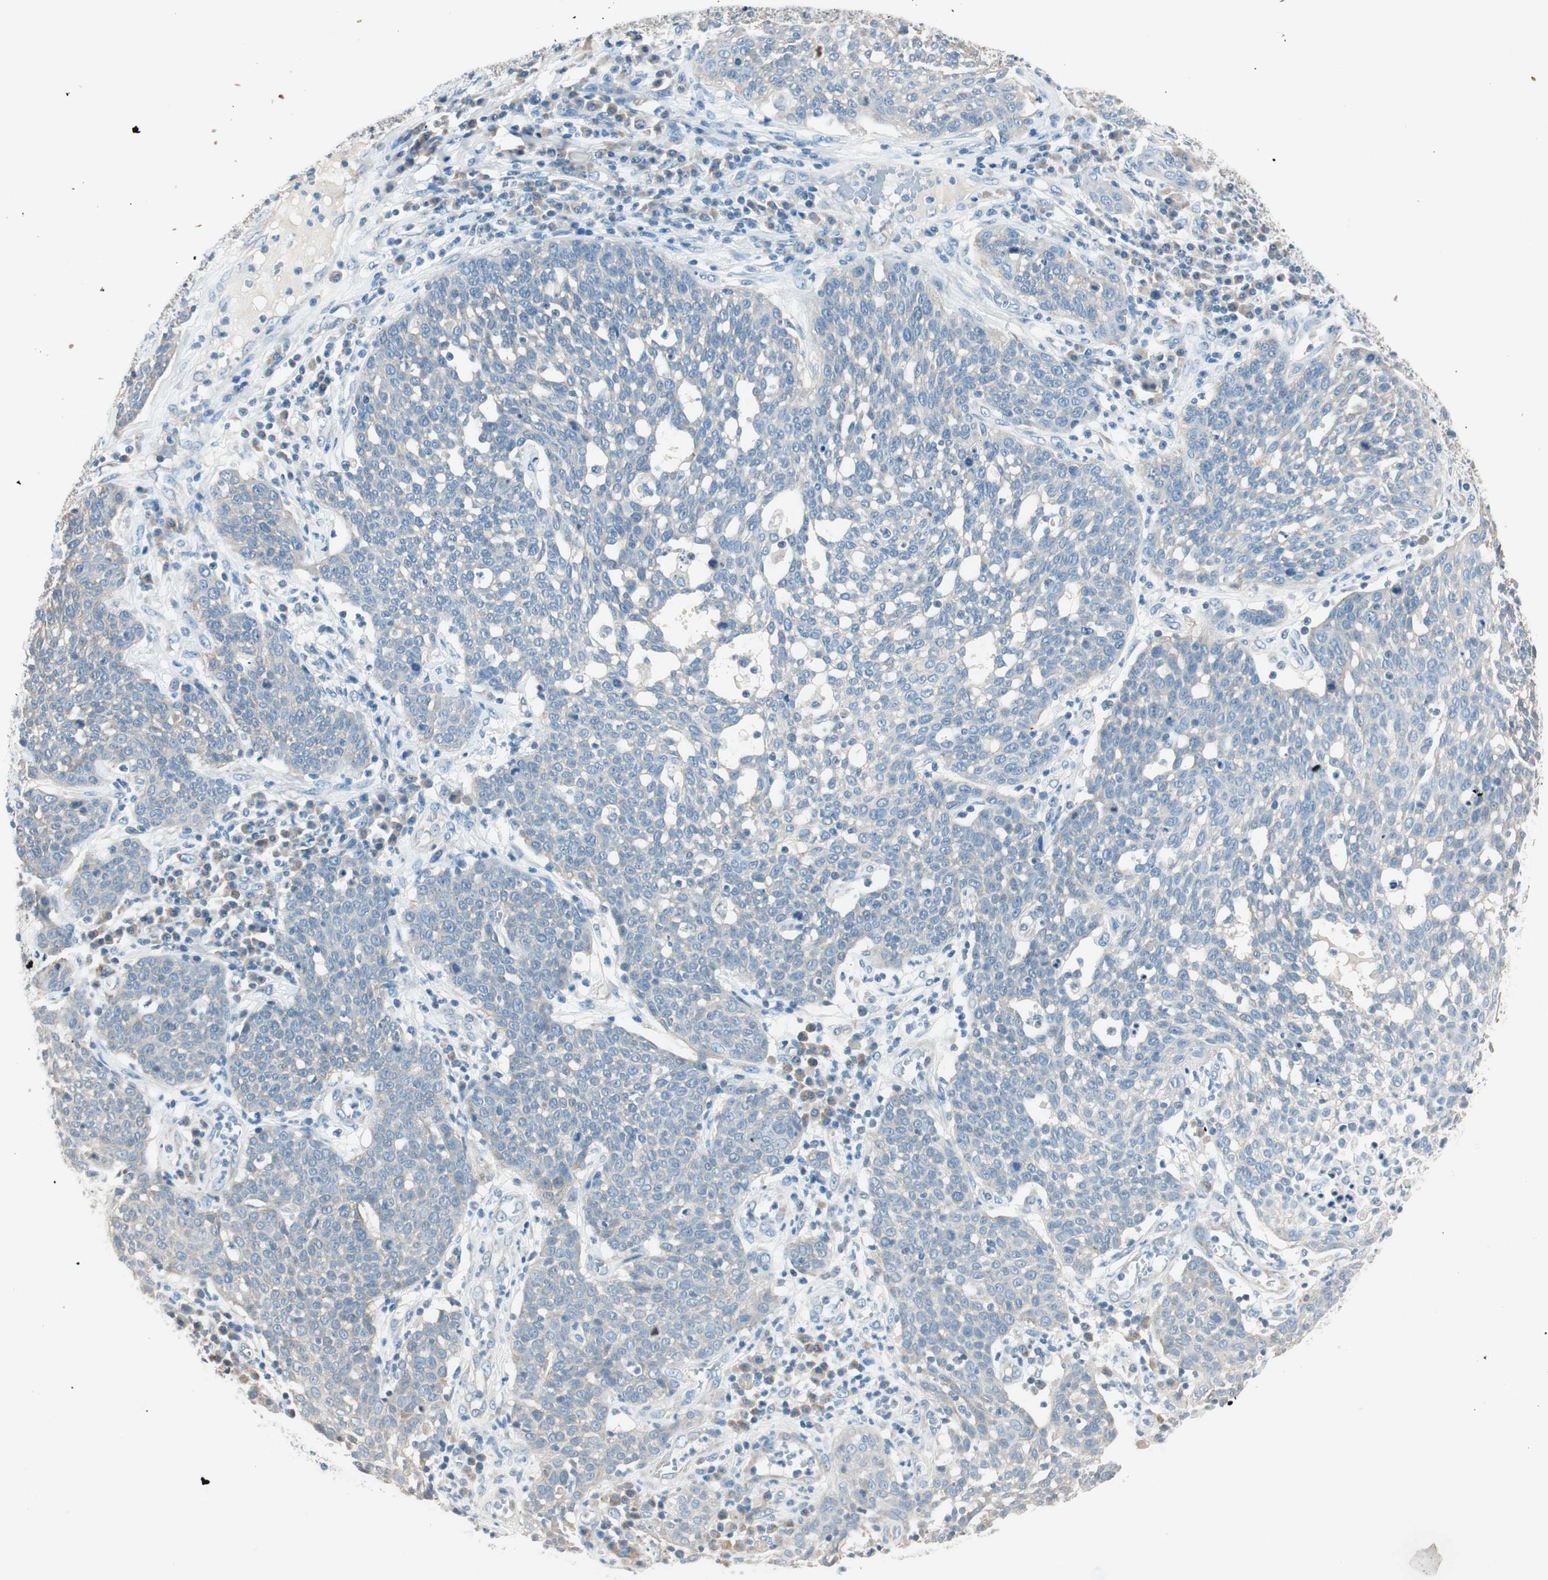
{"staining": {"intensity": "weak", "quantity": "25%-75%", "location": "cytoplasmic/membranous"}, "tissue": "cervical cancer", "cell_type": "Tumor cells", "image_type": "cancer", "snomed": [{"axis": "morphology", "description": "Squamous cell carcinoma, NOS"}, {"axis": "topography", "description": "Cervix"}], "caption": "Immunohistochemical staining of human cervical cancer demonstrates weak cytoplasmic/membranous protein expression in approximately 25%-75% of tumor cells. The staining was performed using DAB (3,3'-diaminobenzidine) to visualize the protein expression in brown, while the nuclei were stained in blue with hematoxylin (Magnification: 20x).", "gene": "NKAIN1", "patient": {"sex": "female", "age": 34}}